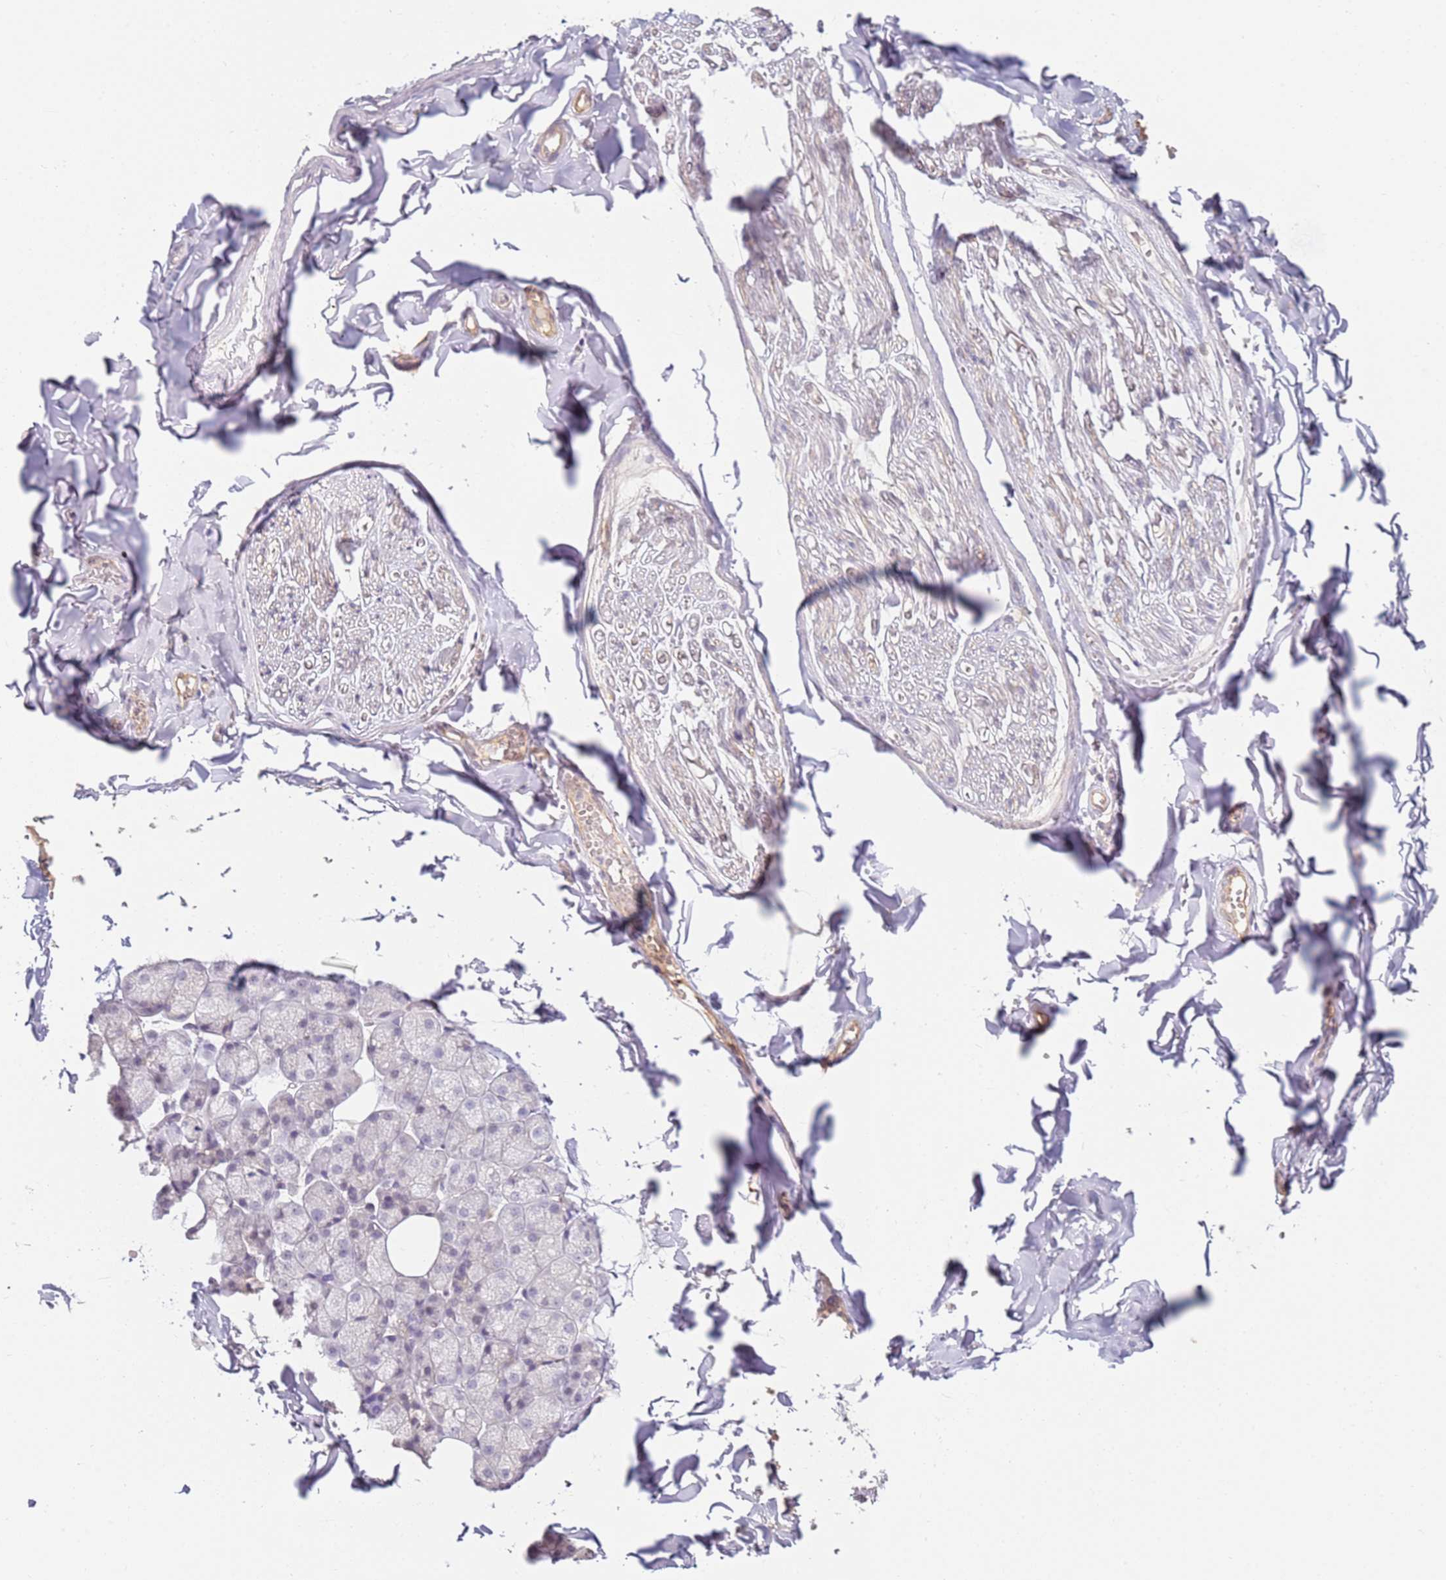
{"staining": {"intensity": "negative", "quantity": "none", "location": "none"}, "tissue": "adipose tissue", "cell_type": "Adipocytes", "image_type": "normal", "snomed": [{"axis": "morphology", "description": "Normal tissue, NOS"}, {"axis": "topography", "description": "Salivary gland"}, {"axis": "topography", "description": "Peripheral nerve tissue"}], "caption": "Immunohistochemistry of benign adipose tissue displays no expression in adipocytes. The staining is performed using DAB brown chromogen with nuclei counter-stained in using hematoxylin.", "gene": "WDR93", "patient": {"sex": "male", "age": 38}}